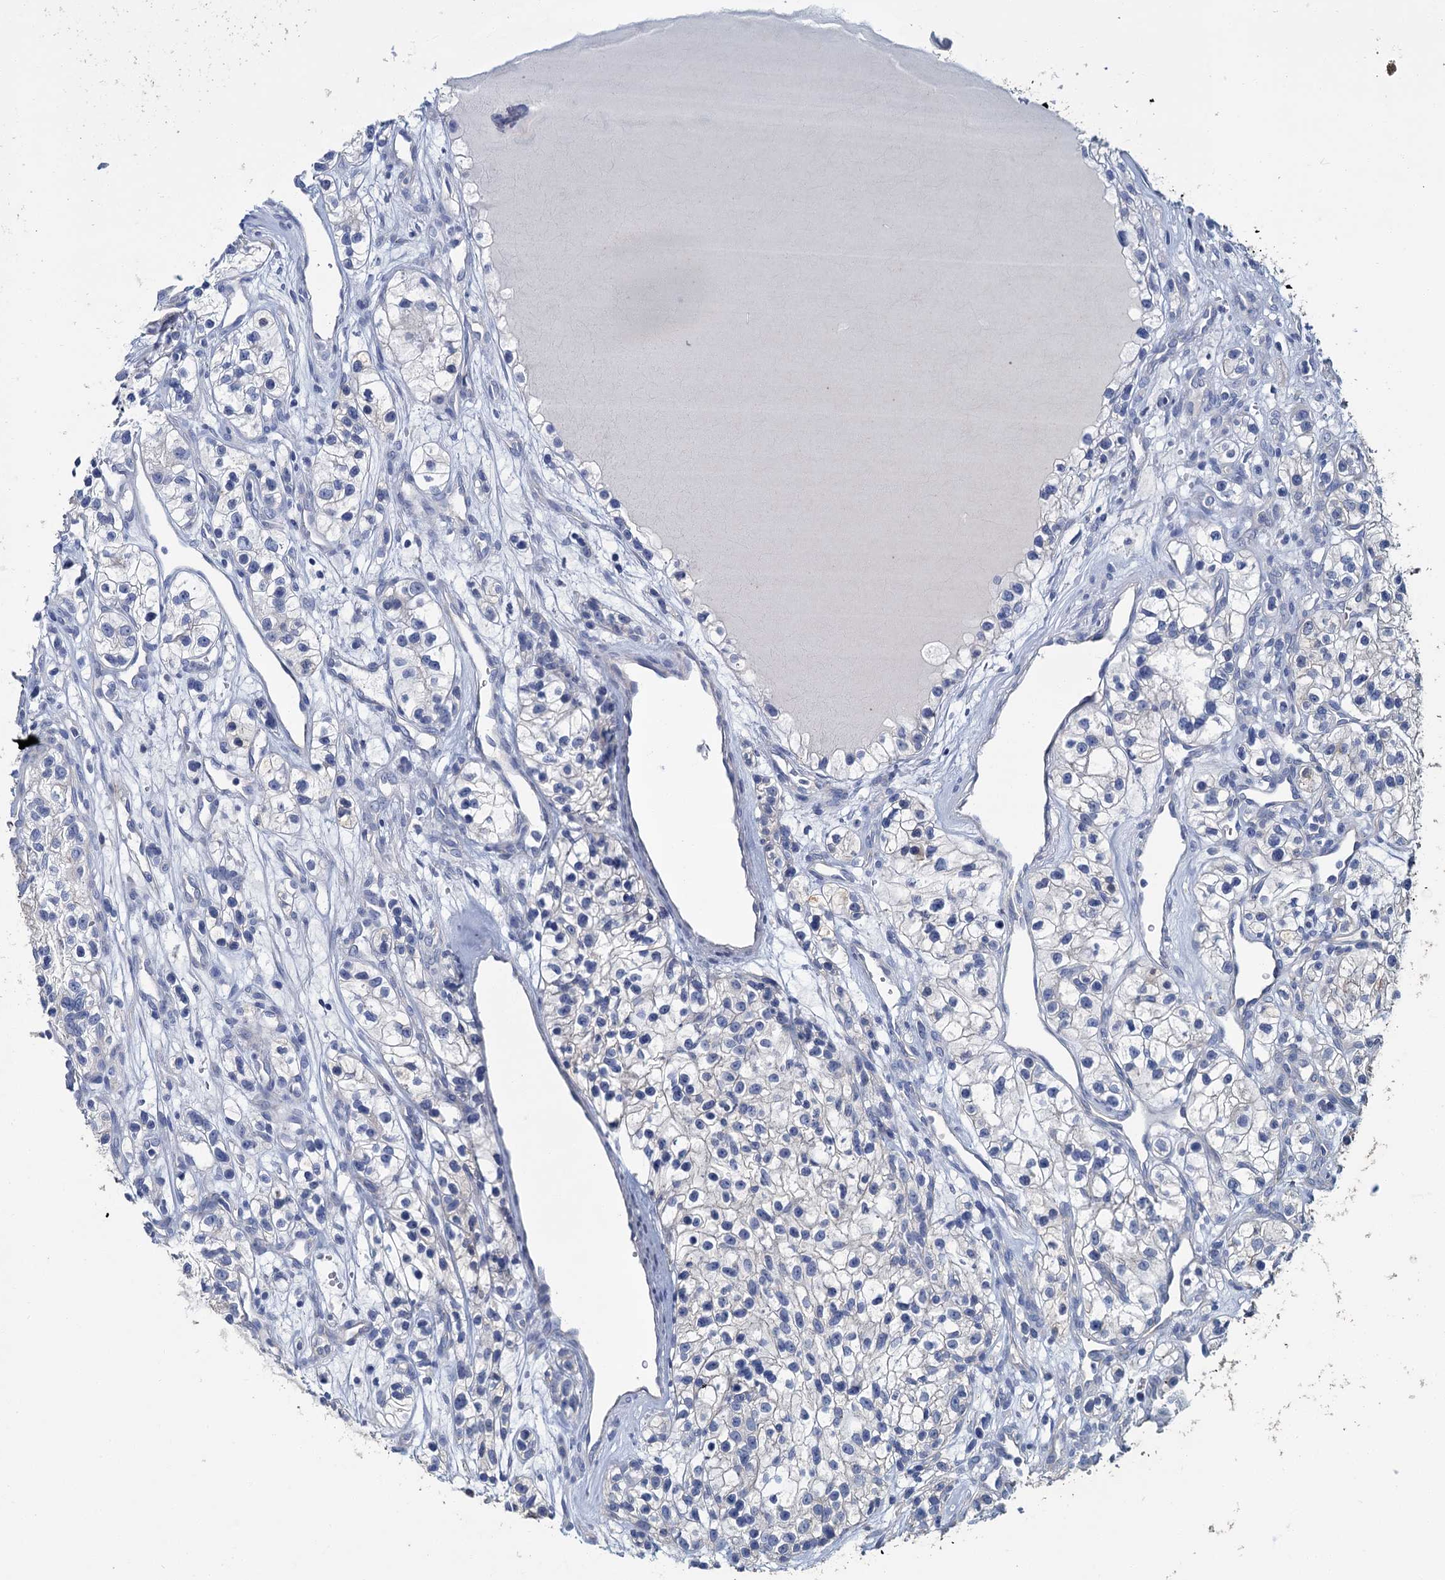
{"staining": {"intensity": "negative", "quantity": "none", "location": "none"}, "tissue": "renal cancer", "cell_type": "Tumor cells", "image_type": "cancer", "snomed": [{"axis": "morphology", "description": "Adenocarcinoma, NOS"}, {"axis": "topography", "description": "Kidney"}], "caption": "IHC image of renal cancer (adenocarcinoma) stained for a protein (brown), which exhibits no staining in tumor cells.", "gene": "SNCB", "patient": {"sex": "female", "age": 57}}